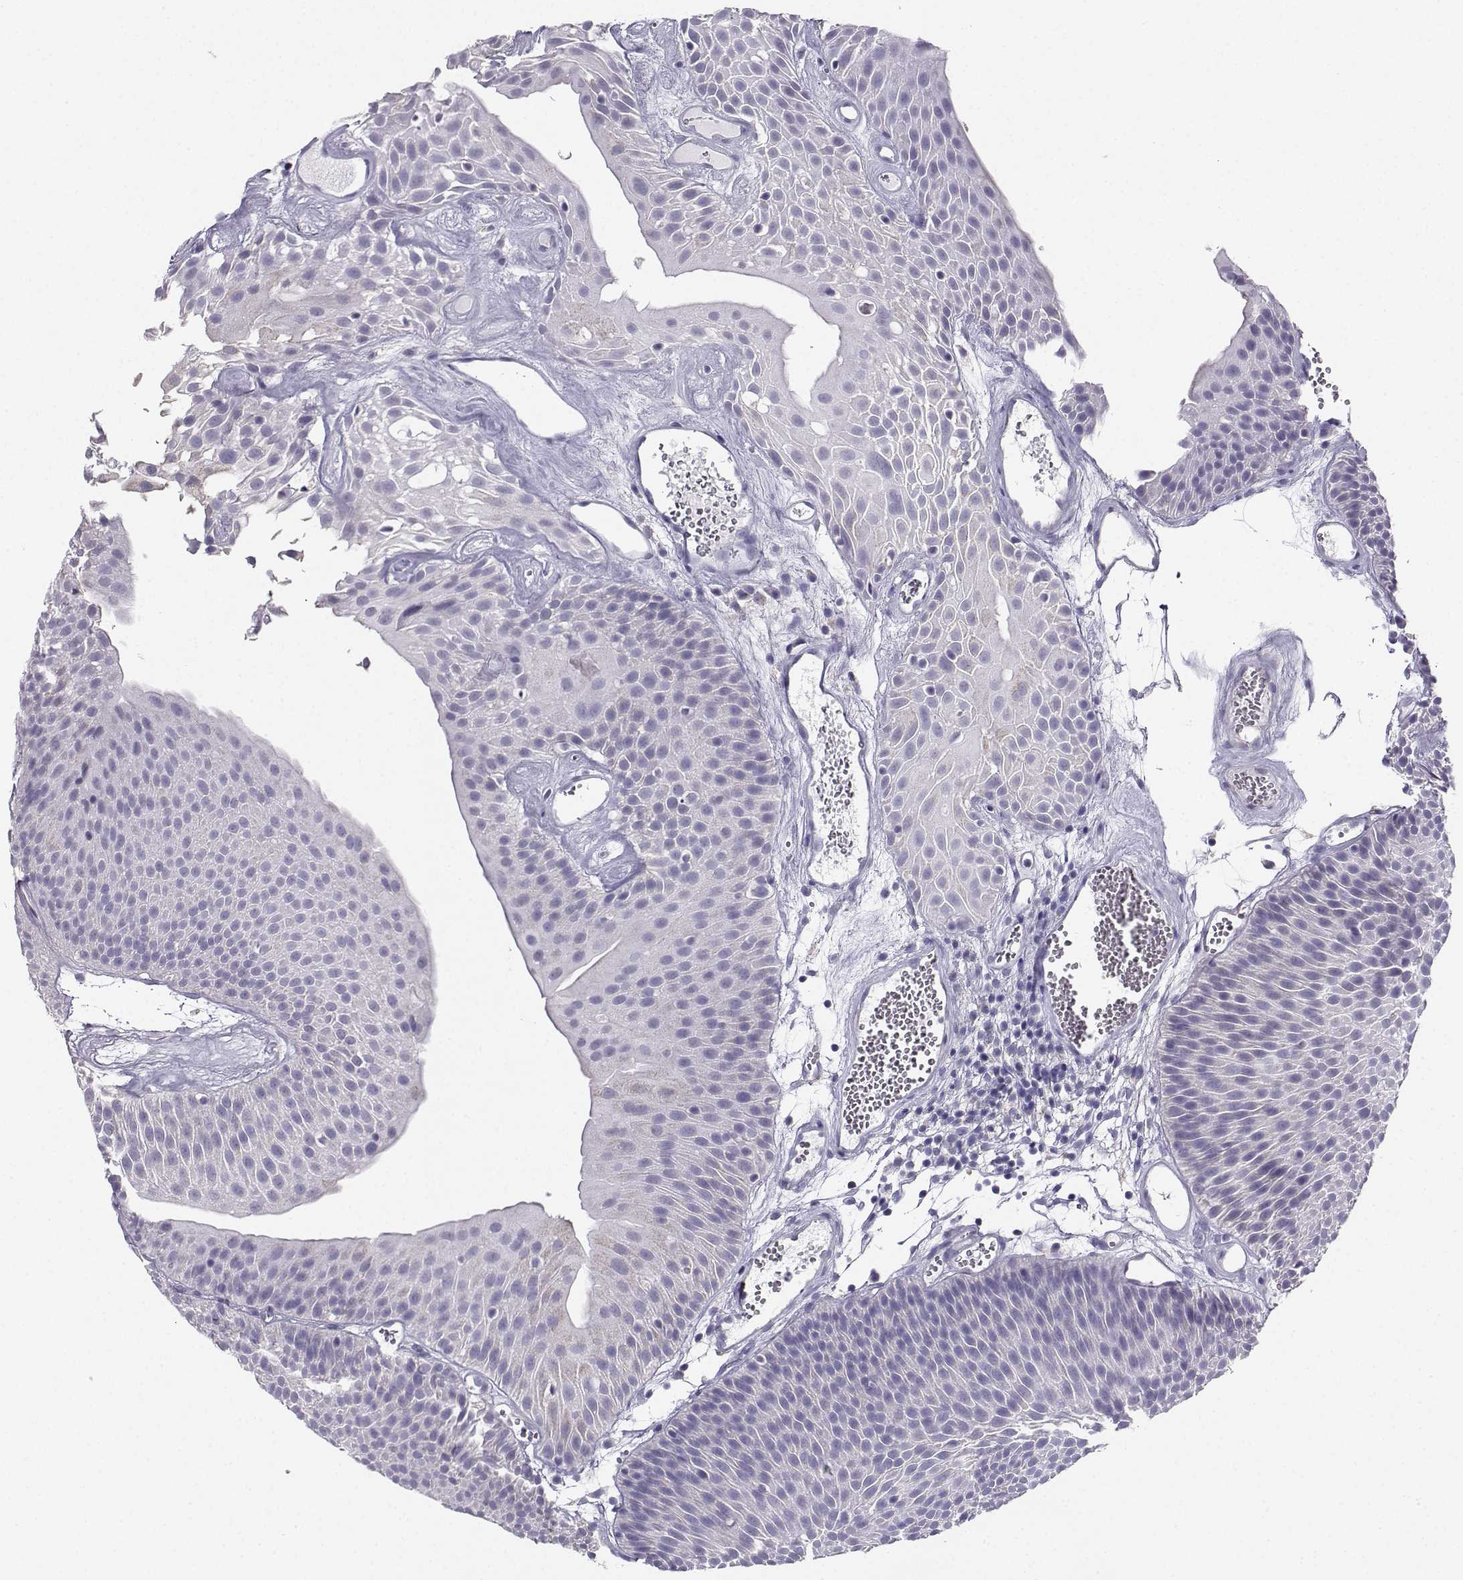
{"staining": {"intensity": "weak", "quantity": "<25%", "location": "cytoplasmic/membranous"}, "tissue": "urothelial cancer", "cell_type": "Tumor cells", "image_type": "cancer", "snomed": [{"axis": "morphology", "description": "Urothelial carcinoma, Low grade"}, {"axis": "topography", "description": "Urinary bladder"}], "caption": "Immunohistochemical staining of human urothelial carcinoma (low-grade) displays no significant staining in tumor cells.", "gene": "AVP", "patient": {"sex": "male", "age": 52}}